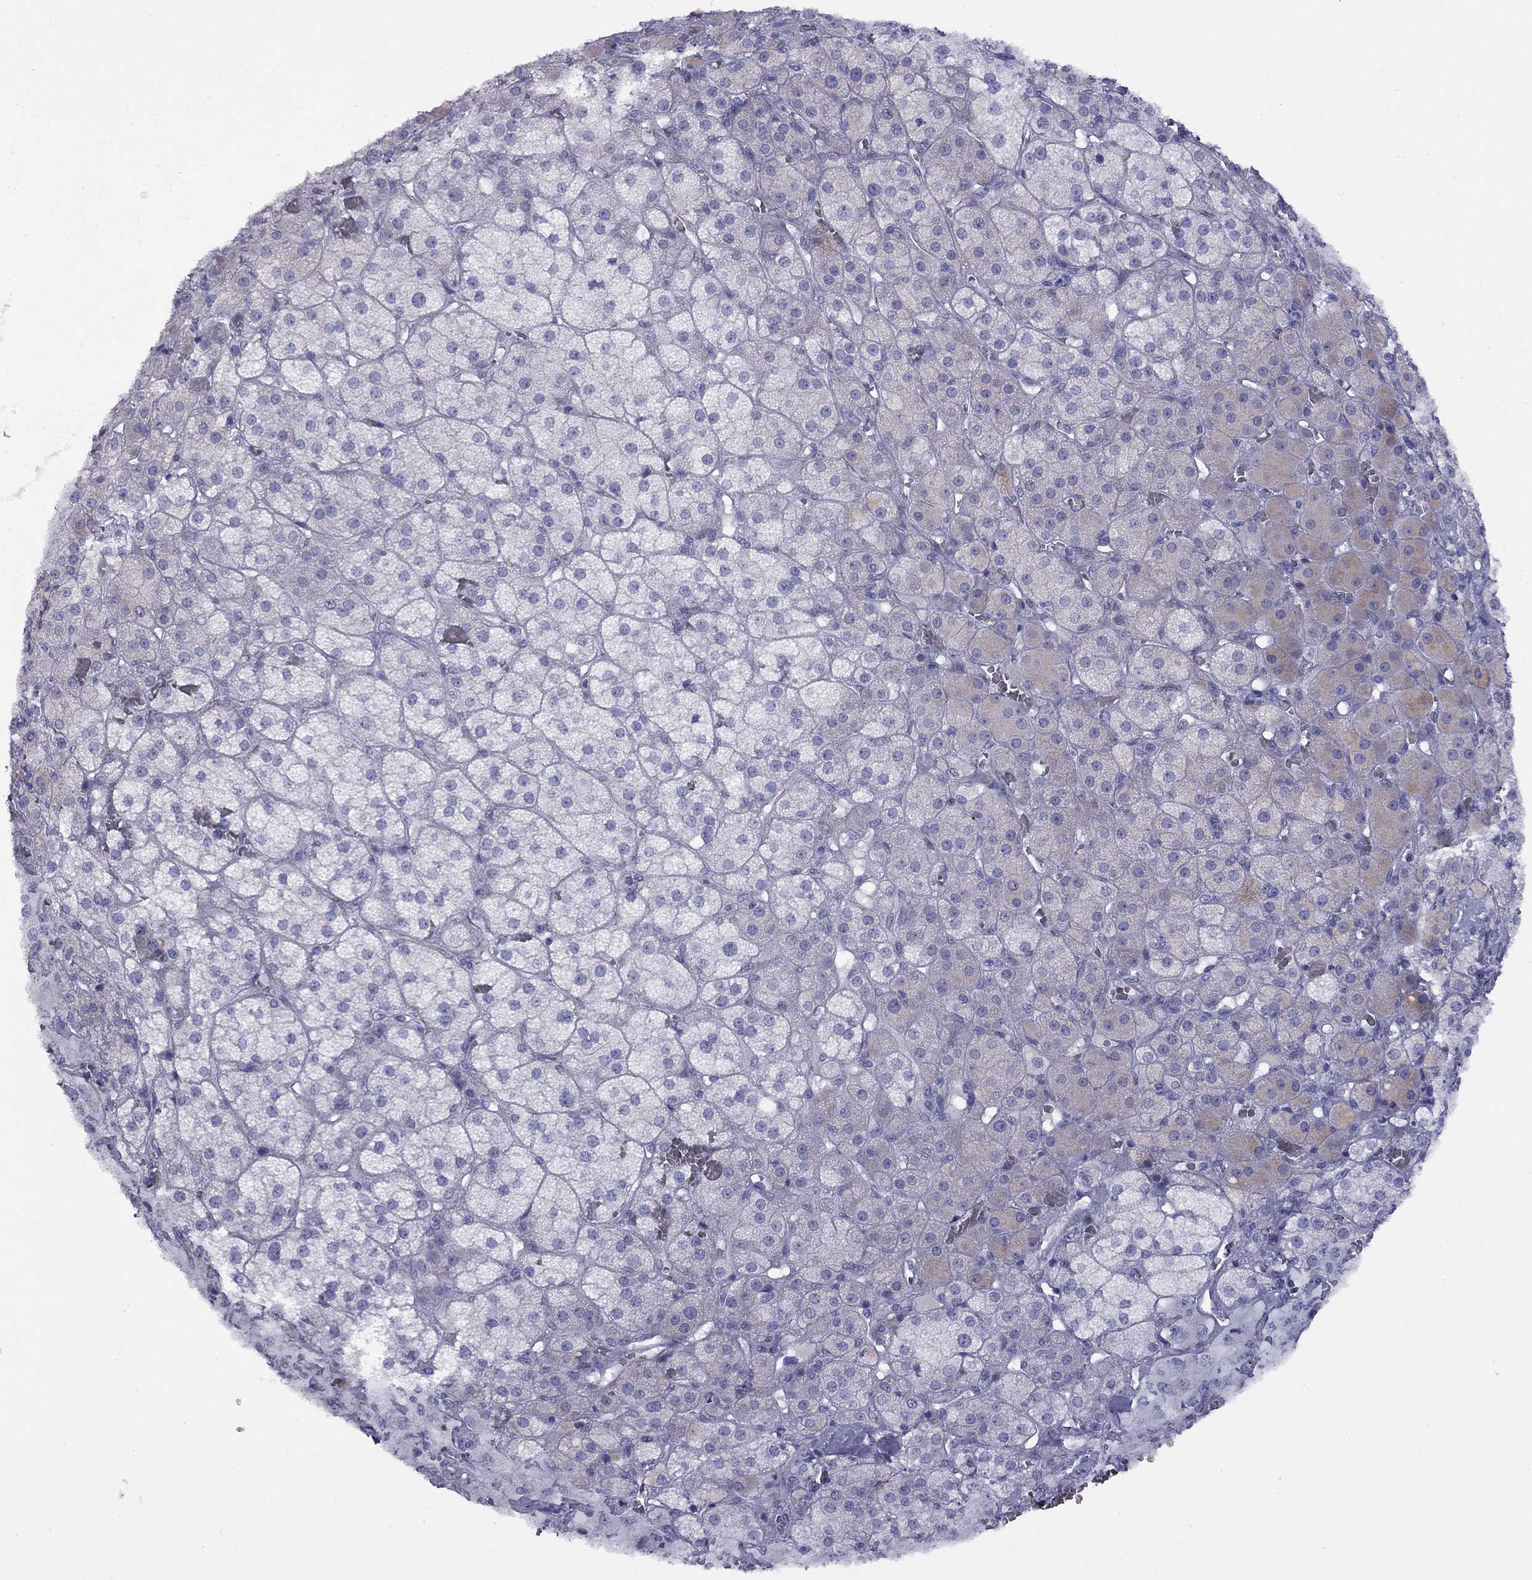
{"staining": {"intensity": "weak", "quantity": "<25%", "location": "cytoplasmic/membranous"}, "tissue": "adrenal gland", "cell_type": "Glandular cells", "image_type": "normal", "snomed": [{"axis": "morphology", "description": "Normal tissue, NOS"}, {"axis": "topography", "description": "Adrenal gland"}], "caption": "High power microscopy photomicrograph of an IHC micrograph of benign adrenal gland, revealing no significant positivity in glandular cells. (DAB IHC with hematoxylin counter stain).", "gene": "CPNE4", "patient": {"sex": "male", "age": 57}}